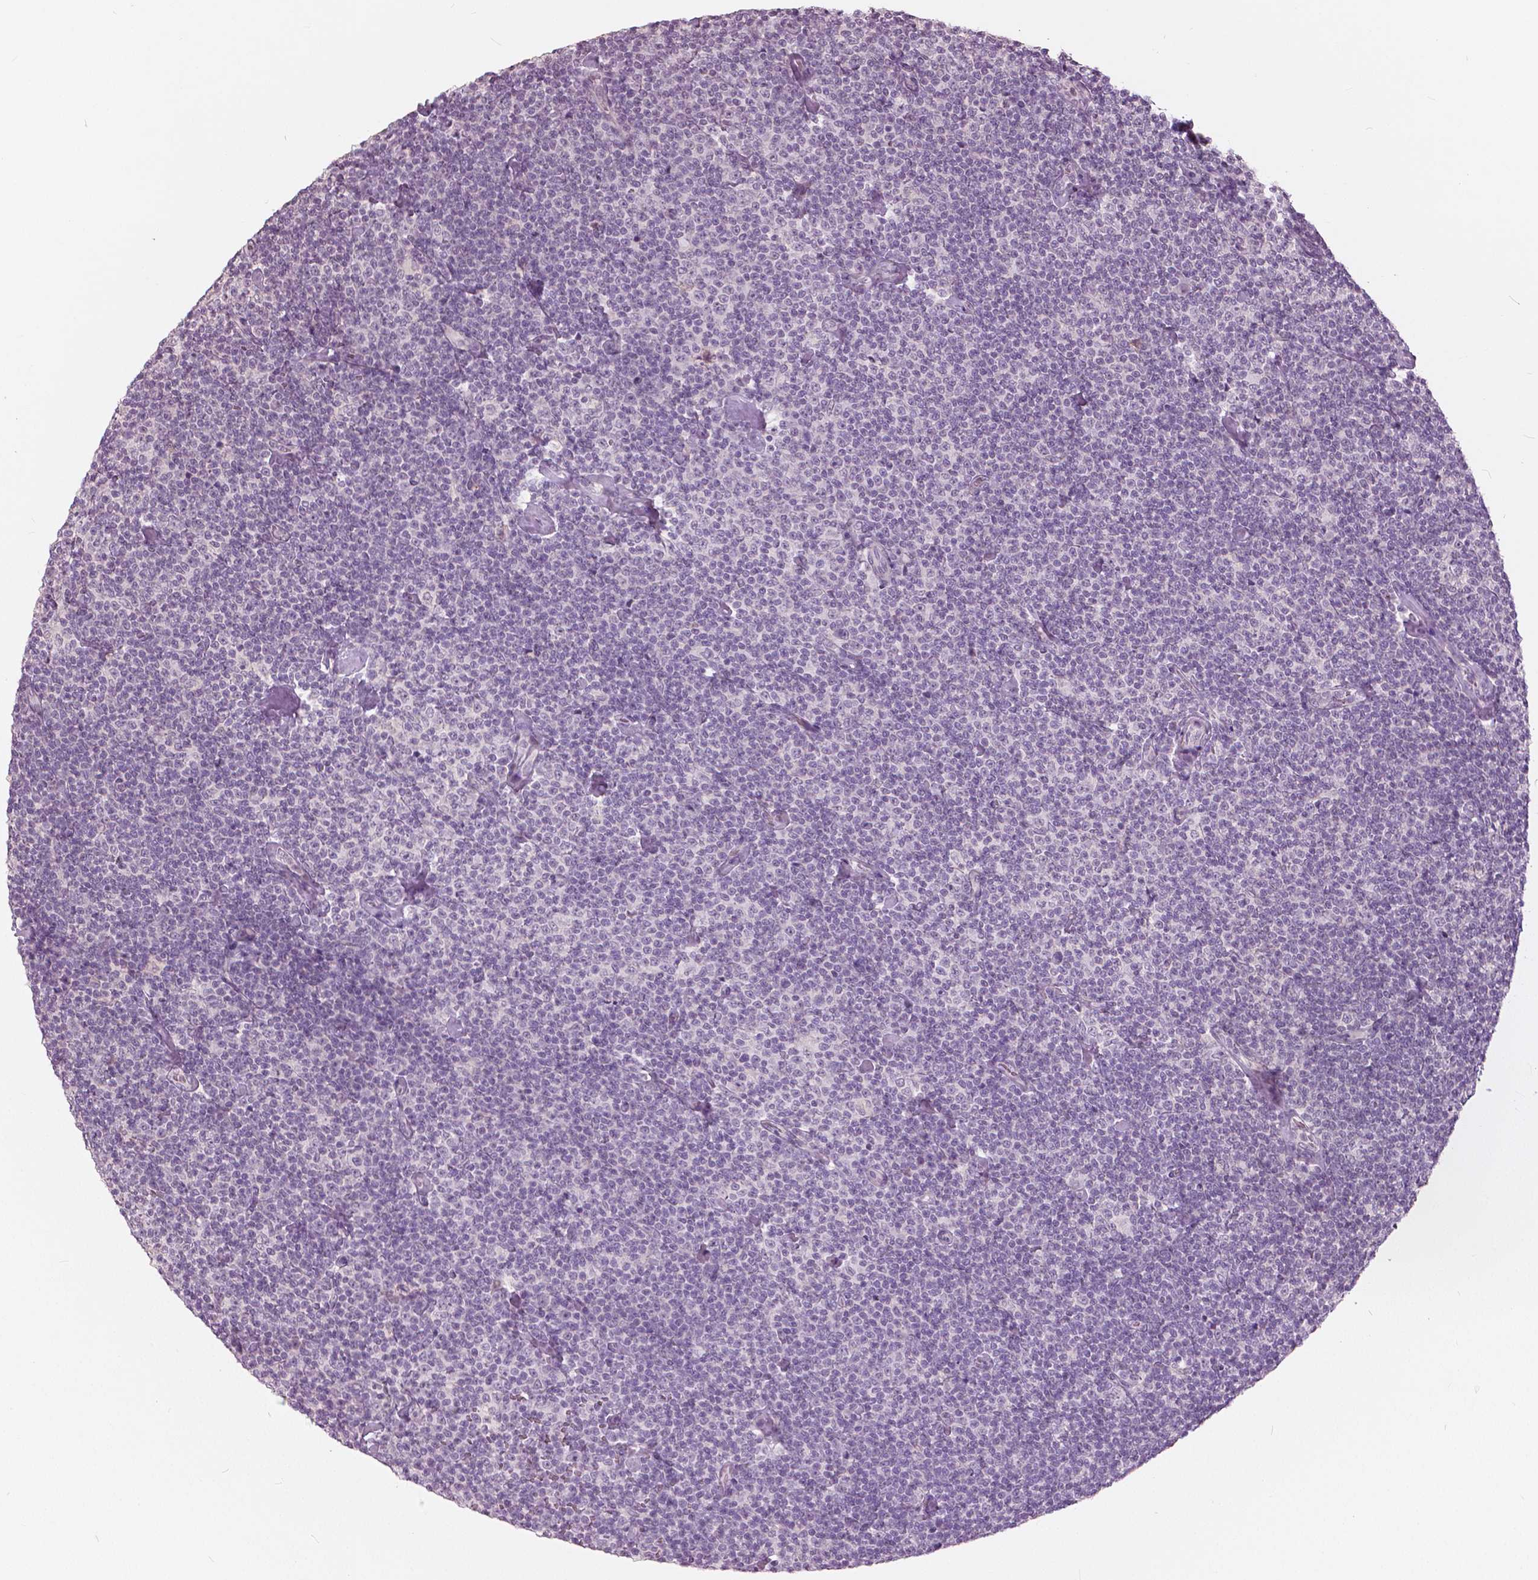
{"staining": {"intensity": "negative", "quantity": "none", "location": "none"}, "tissue": "lymphoma", "cell_type": "Tumor cells", "image_type": "cancer", "snomed": [{"axis": "morphology", "description": "Malignant lymphoma, non-Hodgkin's type, Low grade"}, {"axis": "topography", "description": "Lymph node"}], "caption": "There is no significant positivity in tumor cells of malignant lymphoma, non-Hodgkin's type (low-grade).", "gene": "NANOG", "patient": {"sex": "male", "age": 81}}